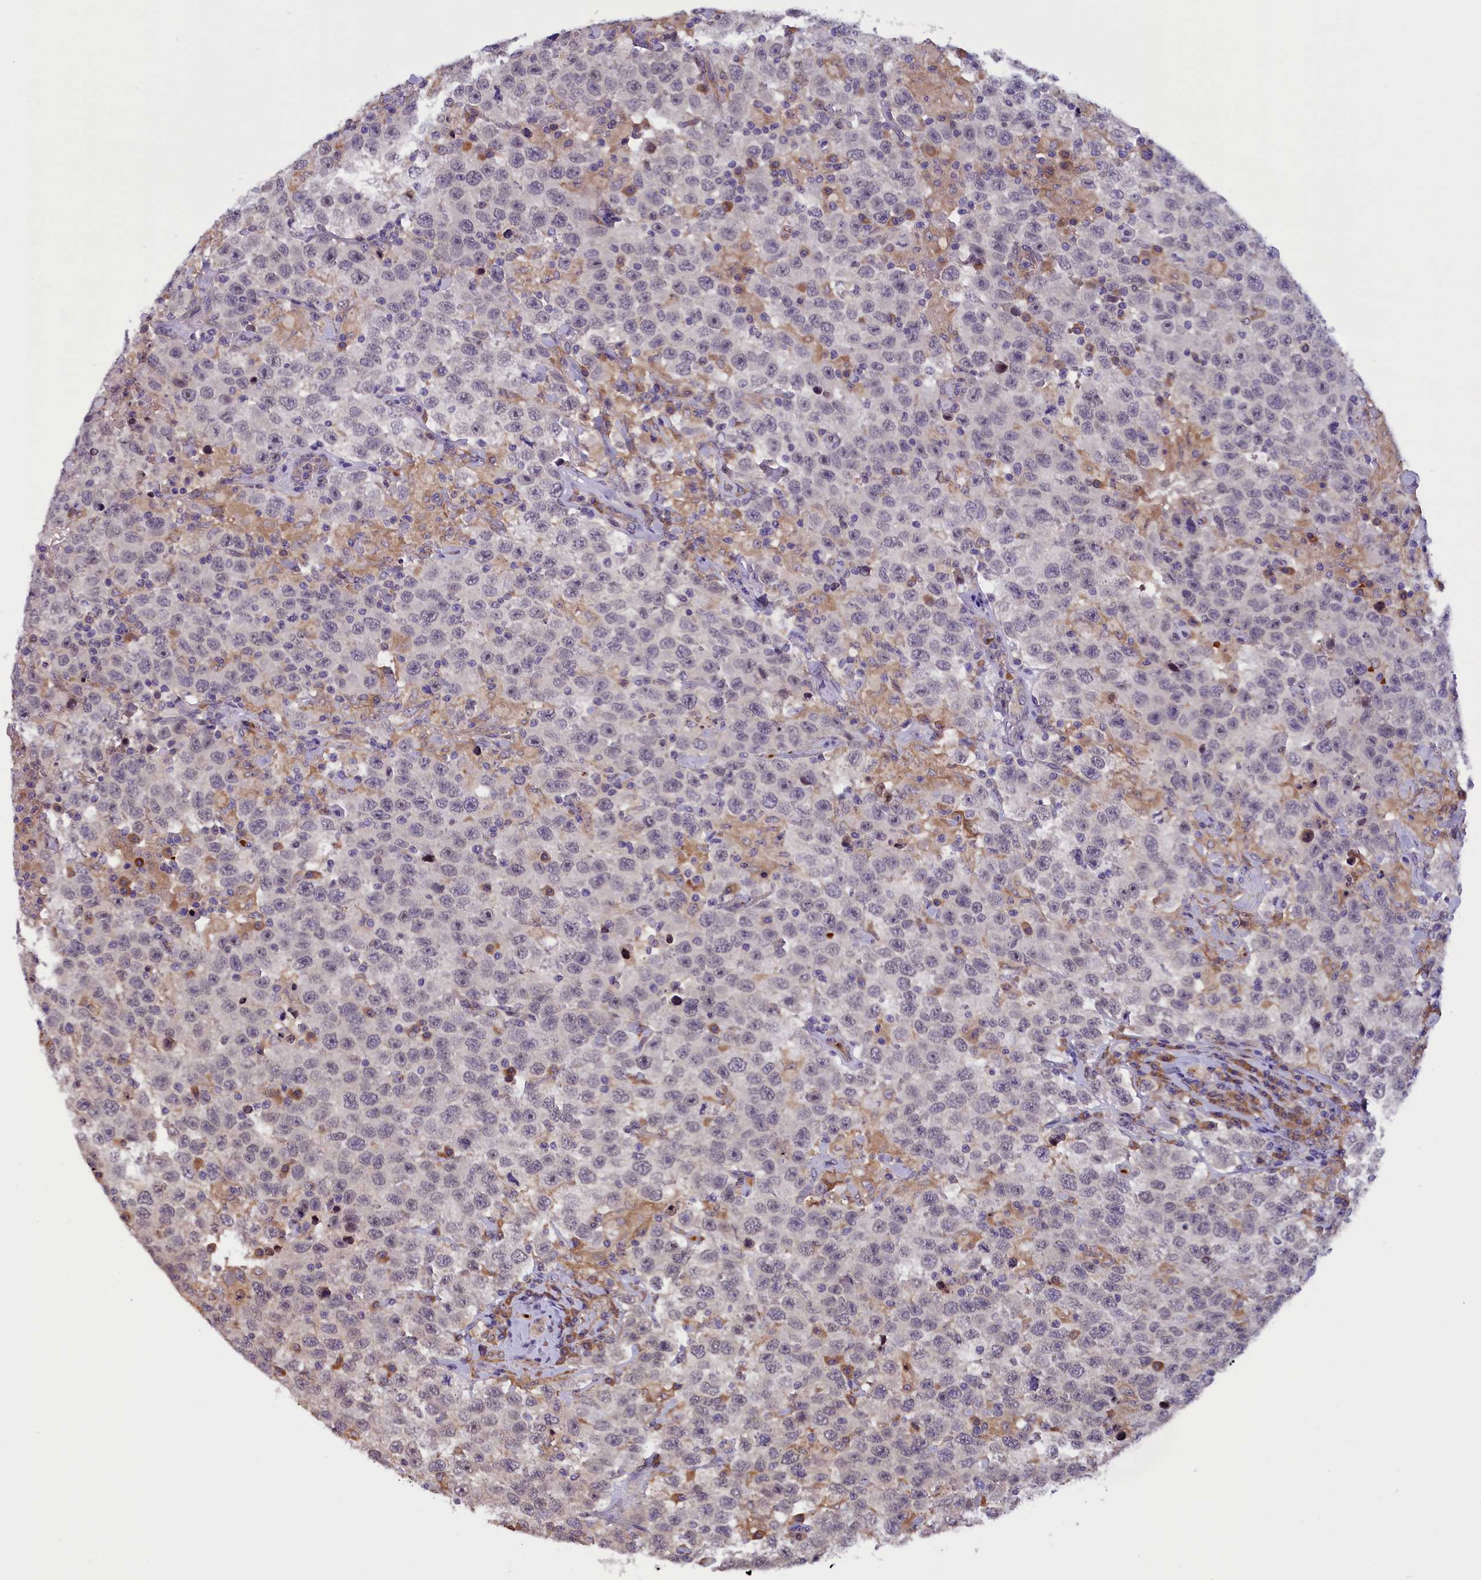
{"staining": {"intensity": "negative", "quantity": "none", "location": "none"}, "tissue": "testis cancer", "cell_type": "Tumor cells", "image_type": "cancer", "snomed": [{"axis": "morphology", "description": "Seminoma, NOS"}, {"axis": "topography", "description": "Testis"}], "caption": "This is a image of immunohistochemistry staining of testis cancer (seminoma), which shows no positivity in tumor cells.", "gene": "CCDC9B", "patient": {"sex": "male", "age": 41}}